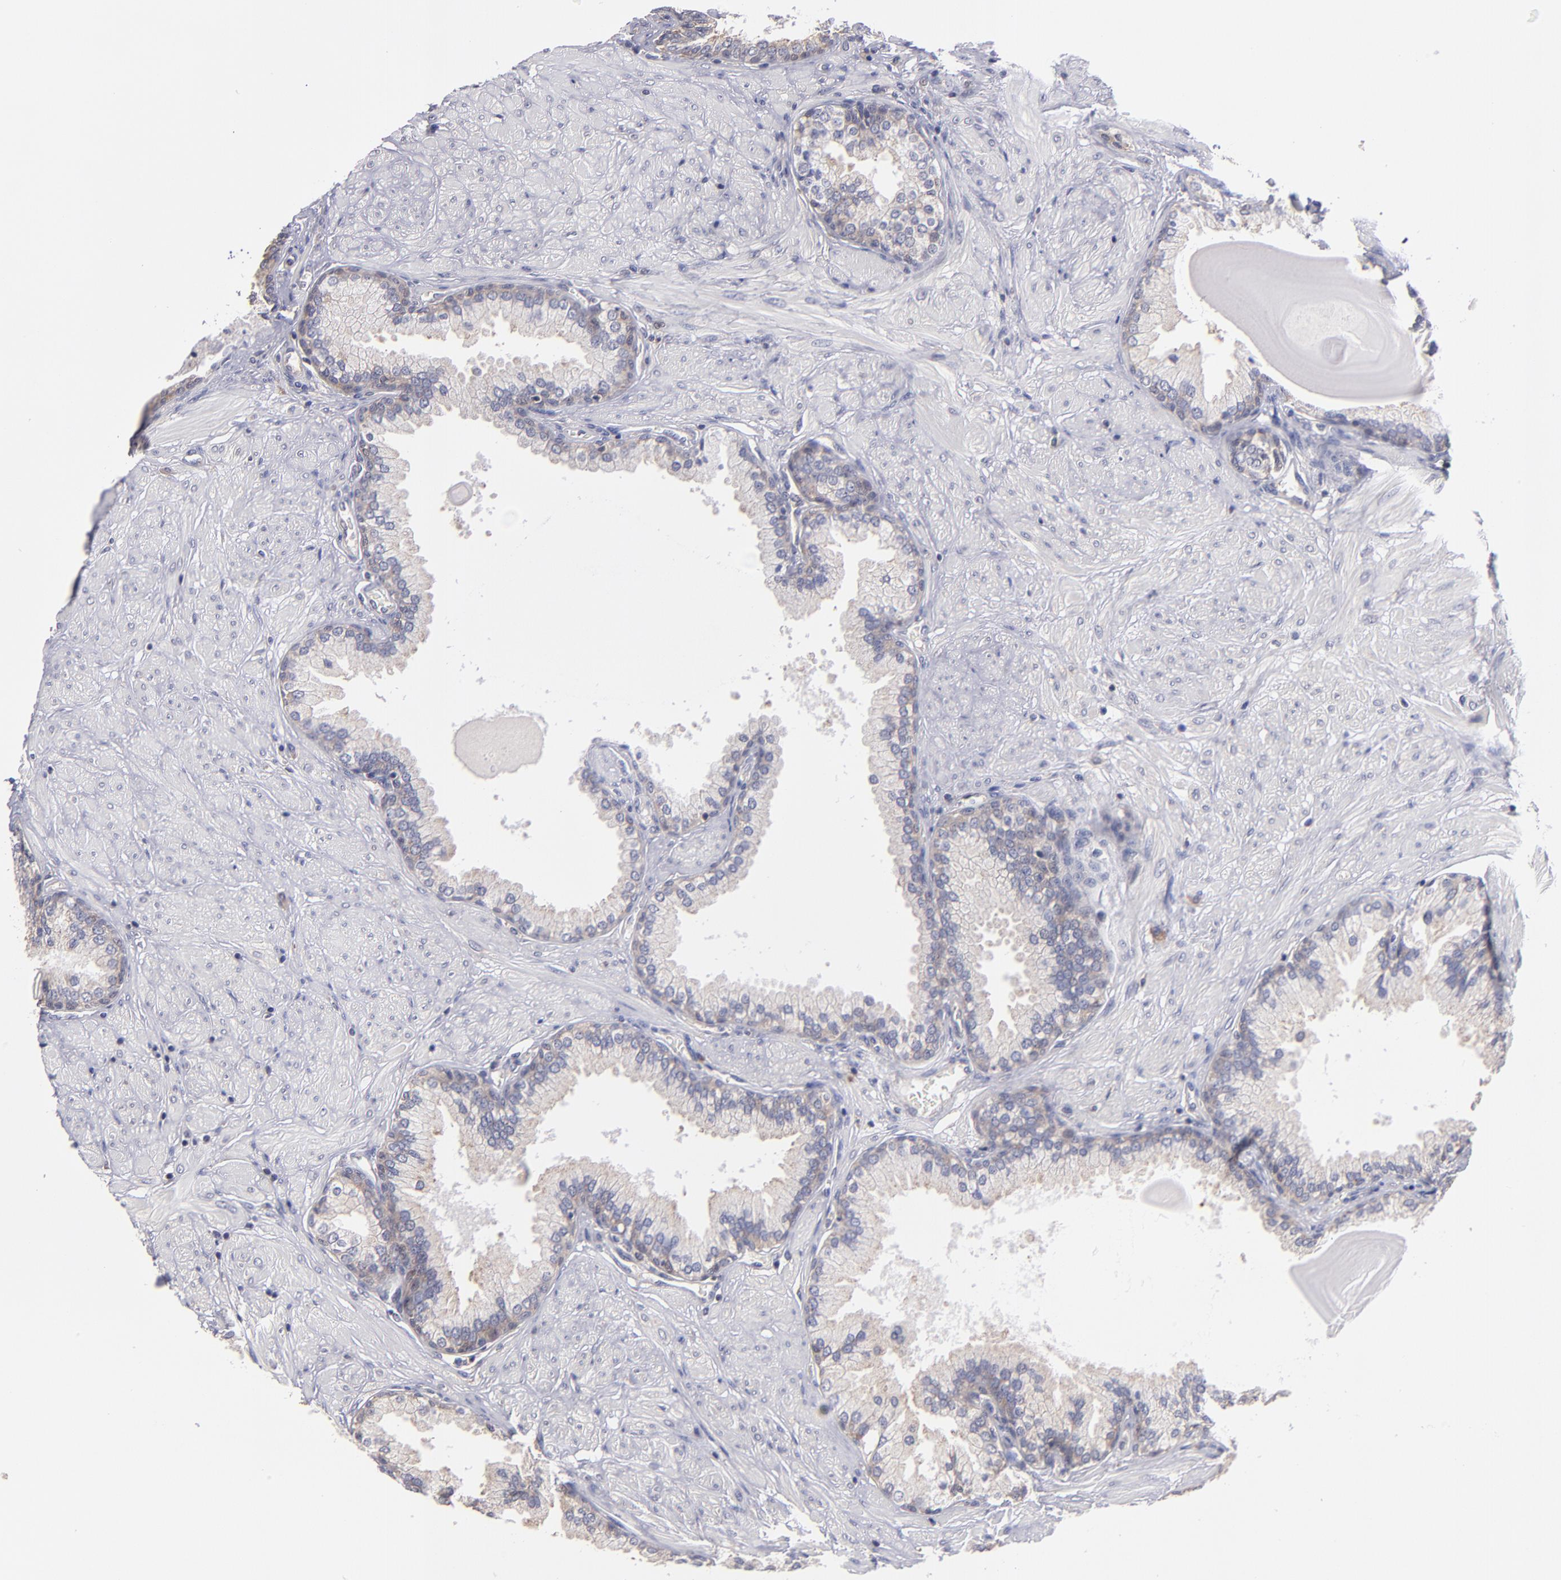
{"staining": {"intensity": "weak", "quantity": "<25%", "location": "cytoplasmic/membranous"}, "tissue": "prostate", "cell_type": "Glandular cells", "image_type": "normal", "snomed": [{"axis": "morphology", "description": "Normal tissue, NOS"}, {"axis": "topography", "description": "Prostate"}], "caption": "Protein analysis of normal prostate demonstrates no significant expression in glandular cells.", "gene": "EIF3L", "patient": {"sex": "male", "age": 51}}